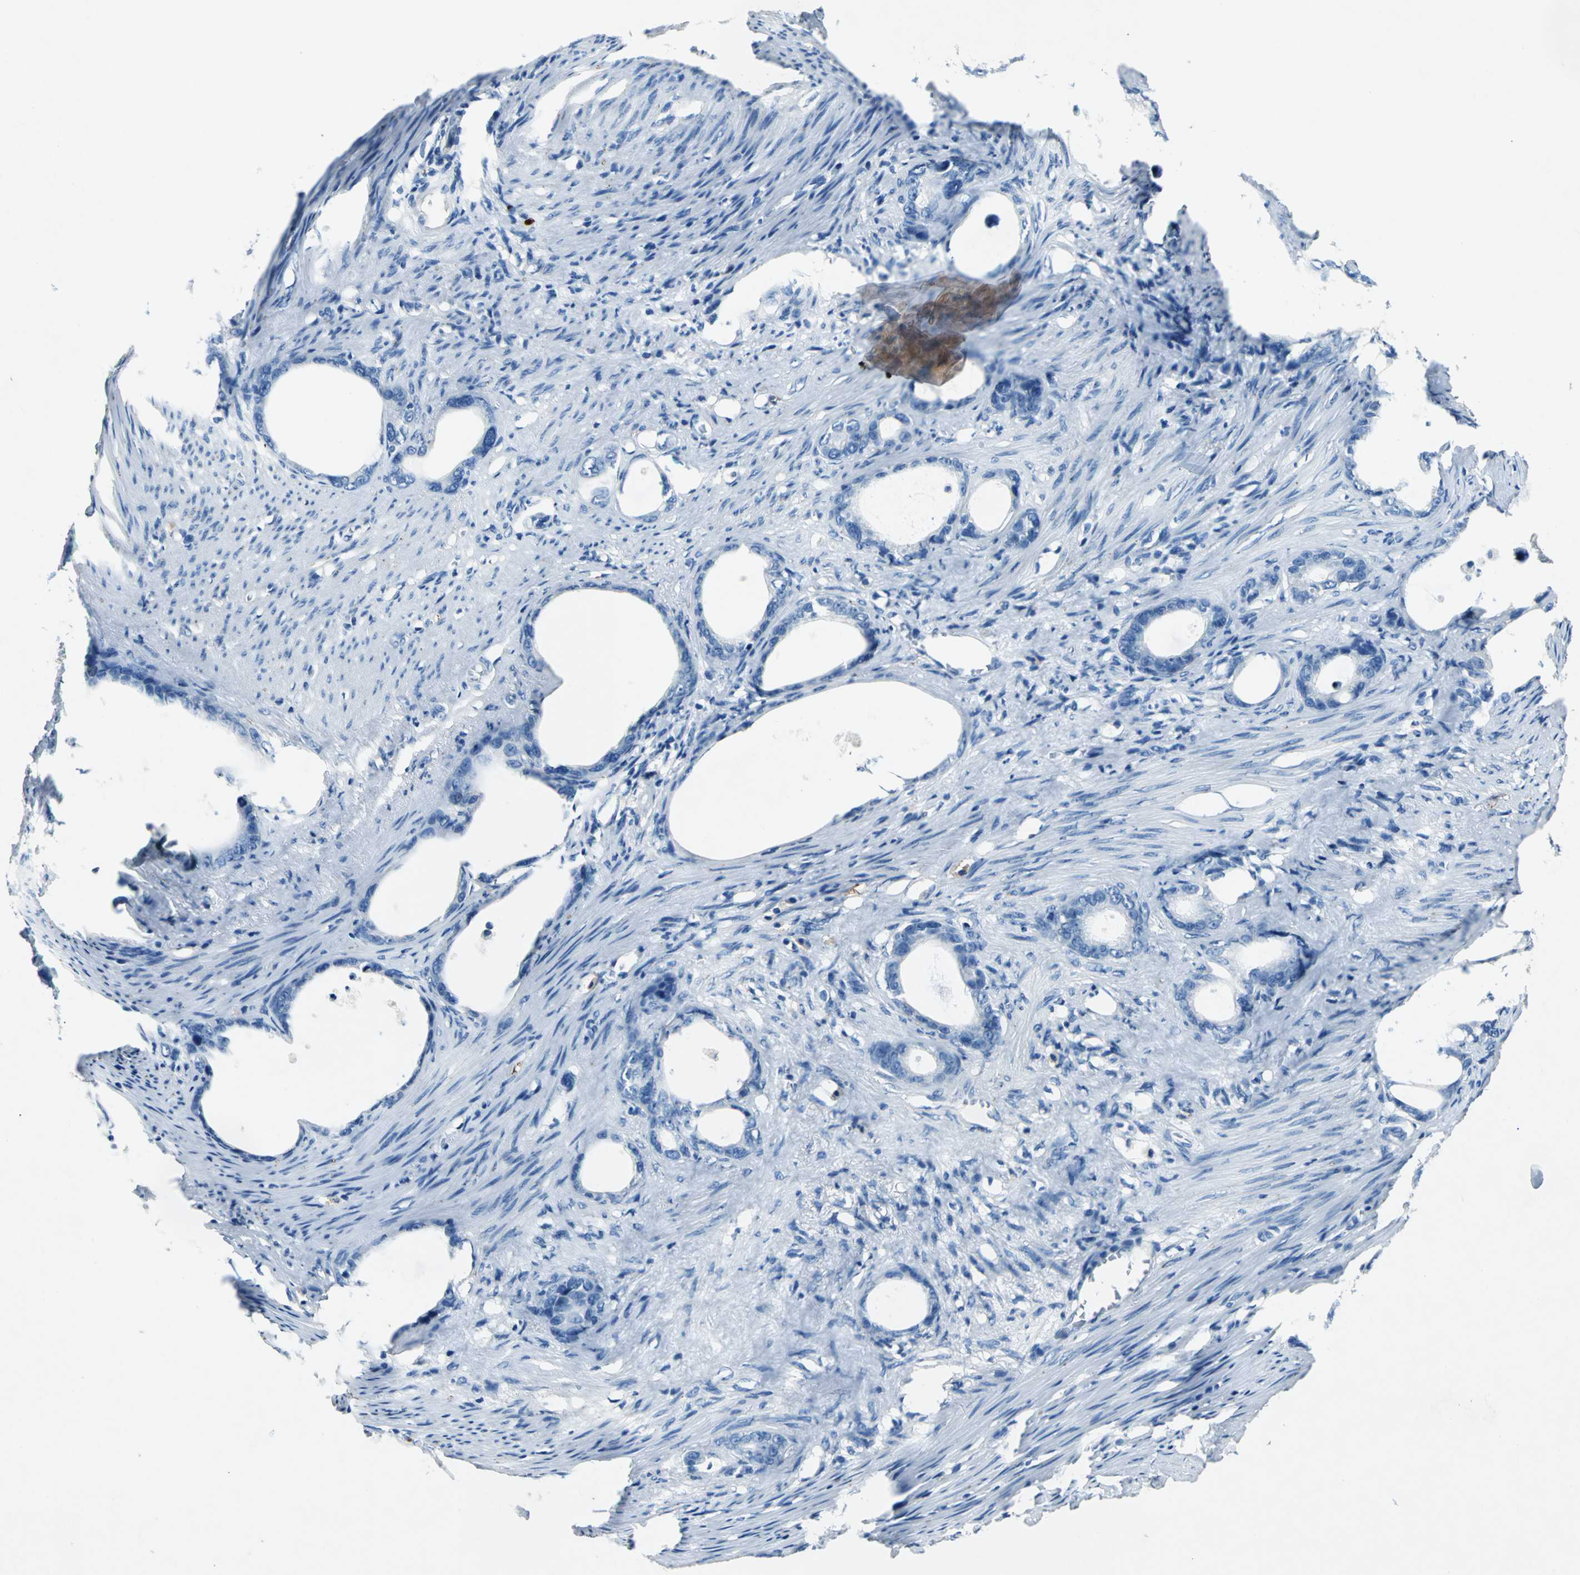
{"staining": {"intensity": "negative", "quantity": "none", "location": "none"}, "tissue": "stomach cancer", "cell_type": "Tumor cells", "image_type": "cancer", "snomed": [{"axis": "morphology", "description": "Adenocarcinoma, NOS"}, {"axis": "topography", "description": "Stomach"}], "caption": "There is no significant positivity in tumor cells of stomach cancer.", "gene": "RPS13", "patient": {"sex": "female", "age": 75}}